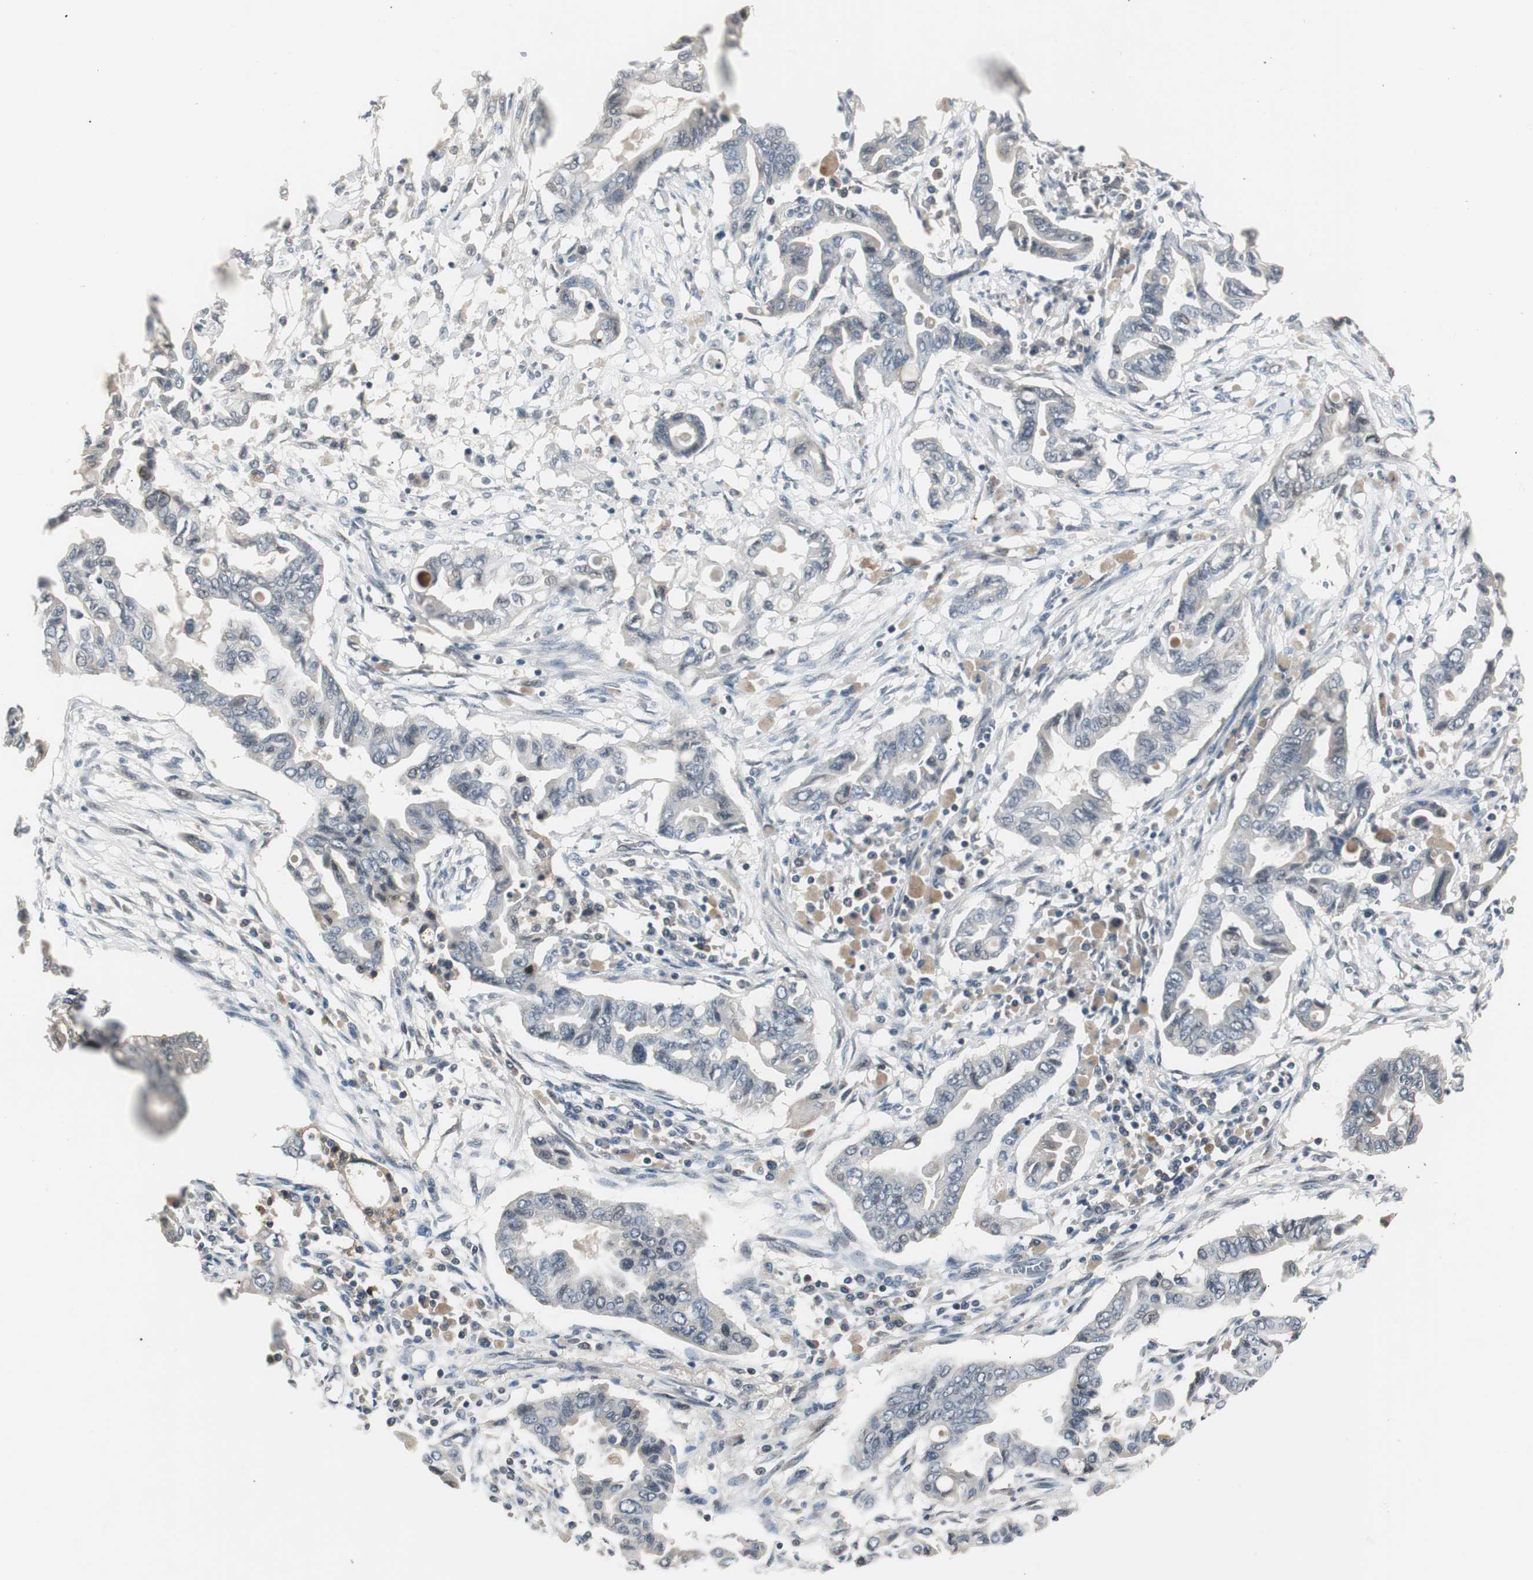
{"staining": {"intensity": "weak", "quantity": ">75%", "location": "cytoplasmic/membranous"}, "tissue": "pancreatic cancer", "cell_type": "Tumor cells", "image_type": "cancer", "snomed": [{"axis": "morphology", "description": "Adenocarcinoma, NOS"}, {"axis": "topography", "description": "Pancreas"}], "caption": "Immunohistochemical staining of pancreatic adenocarcinoma displays low levels of weak cytoplasmic/membranous expression in approximately >75% of tumor cells.", "gene": "ZMPSTE24", "patient": {"sex": "female", "age": 57}}